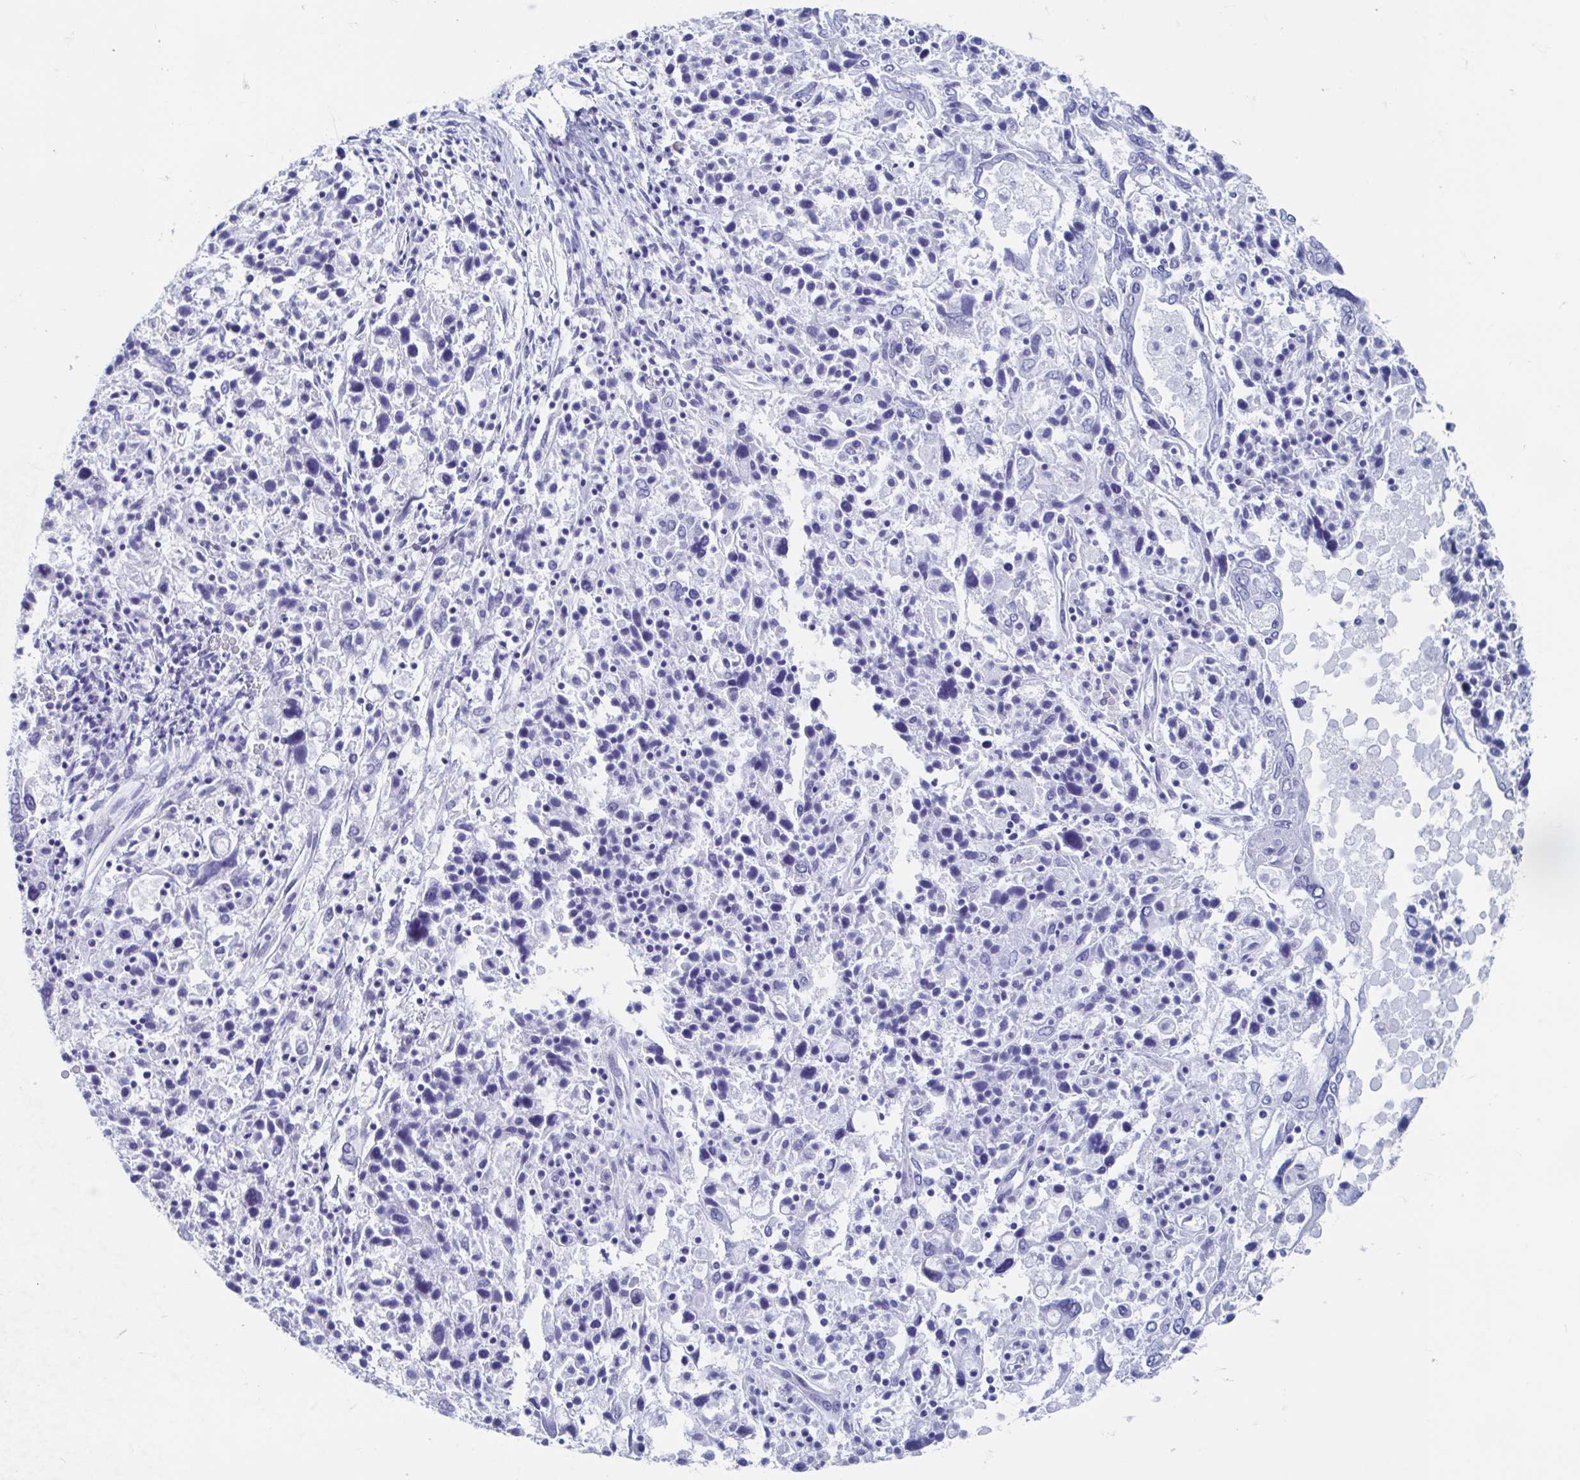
{"staining": {"intensity": "negative", "quantity": "none", "location": "none"}, "tissue": "ovarian cancer", "cell_type": "Tumor cells", "image_type": "cancer", "snomed": [{"axis": "morphology", "description": "Carcinoma, endometroid"}, {"axis": "topography", "description": "Ovary"}], "caption": "High power microscopy histopathology image of an immunohistochemistry (IHC) photomicrograph of ovarian endometroid carcinoma, revealing no significant staining in tumor cells. Nuclei are stained in blue.", "gene": "HDGFL1", "patient": {"sex": "female", "age": 62}}